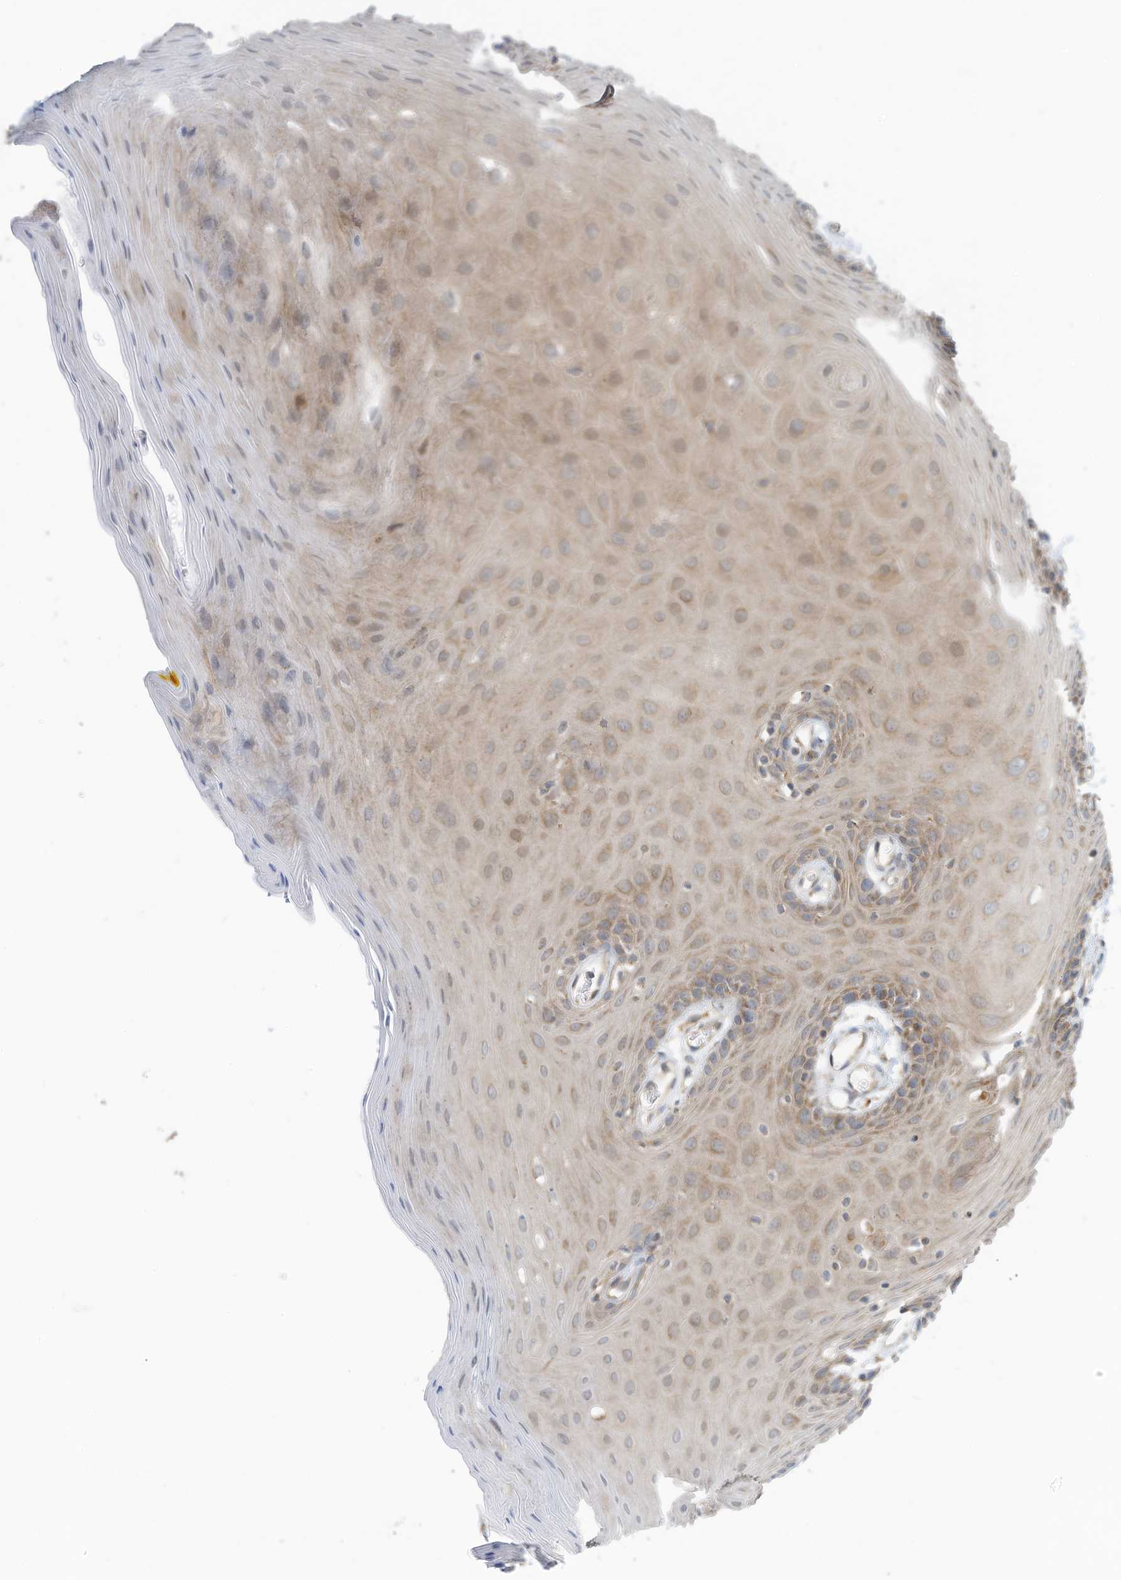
{"staining": {"intensity": "moderate", "quantity": "<25%", "location": "cytoplasmic/membranous"}, "tissue": "oral mucosa", "cell_type": "Squamous epithelial cells", "image_type": "normal", "snomed": [{"axis": "morphology", "description": "Normal tissue, NOS"}, {"axis": "morphology", "description": "Squamous cell carcinoma, NOS"}, {"axis": "topography", "description": "Skeletal muscle"}, {"axis": "topography", "description": "Oral tissue"}, {"axis": "topography", "description": "Salivary gland"}, {"axis": "topography", "description": "Head-Neck"}], "caption": "Oral mucosa stained with IHC shows moderate cytoplasmic/membranous staining in about <25% of squamous epithelial cells. The staining was performed using DAB (3,3'-diaminobenzidine), with brown indicating positive protein expression. Nuclei are stained blue with hematoxylin.", "gene": "METTL6", "patient": {"sex": "male", "age": 54}}